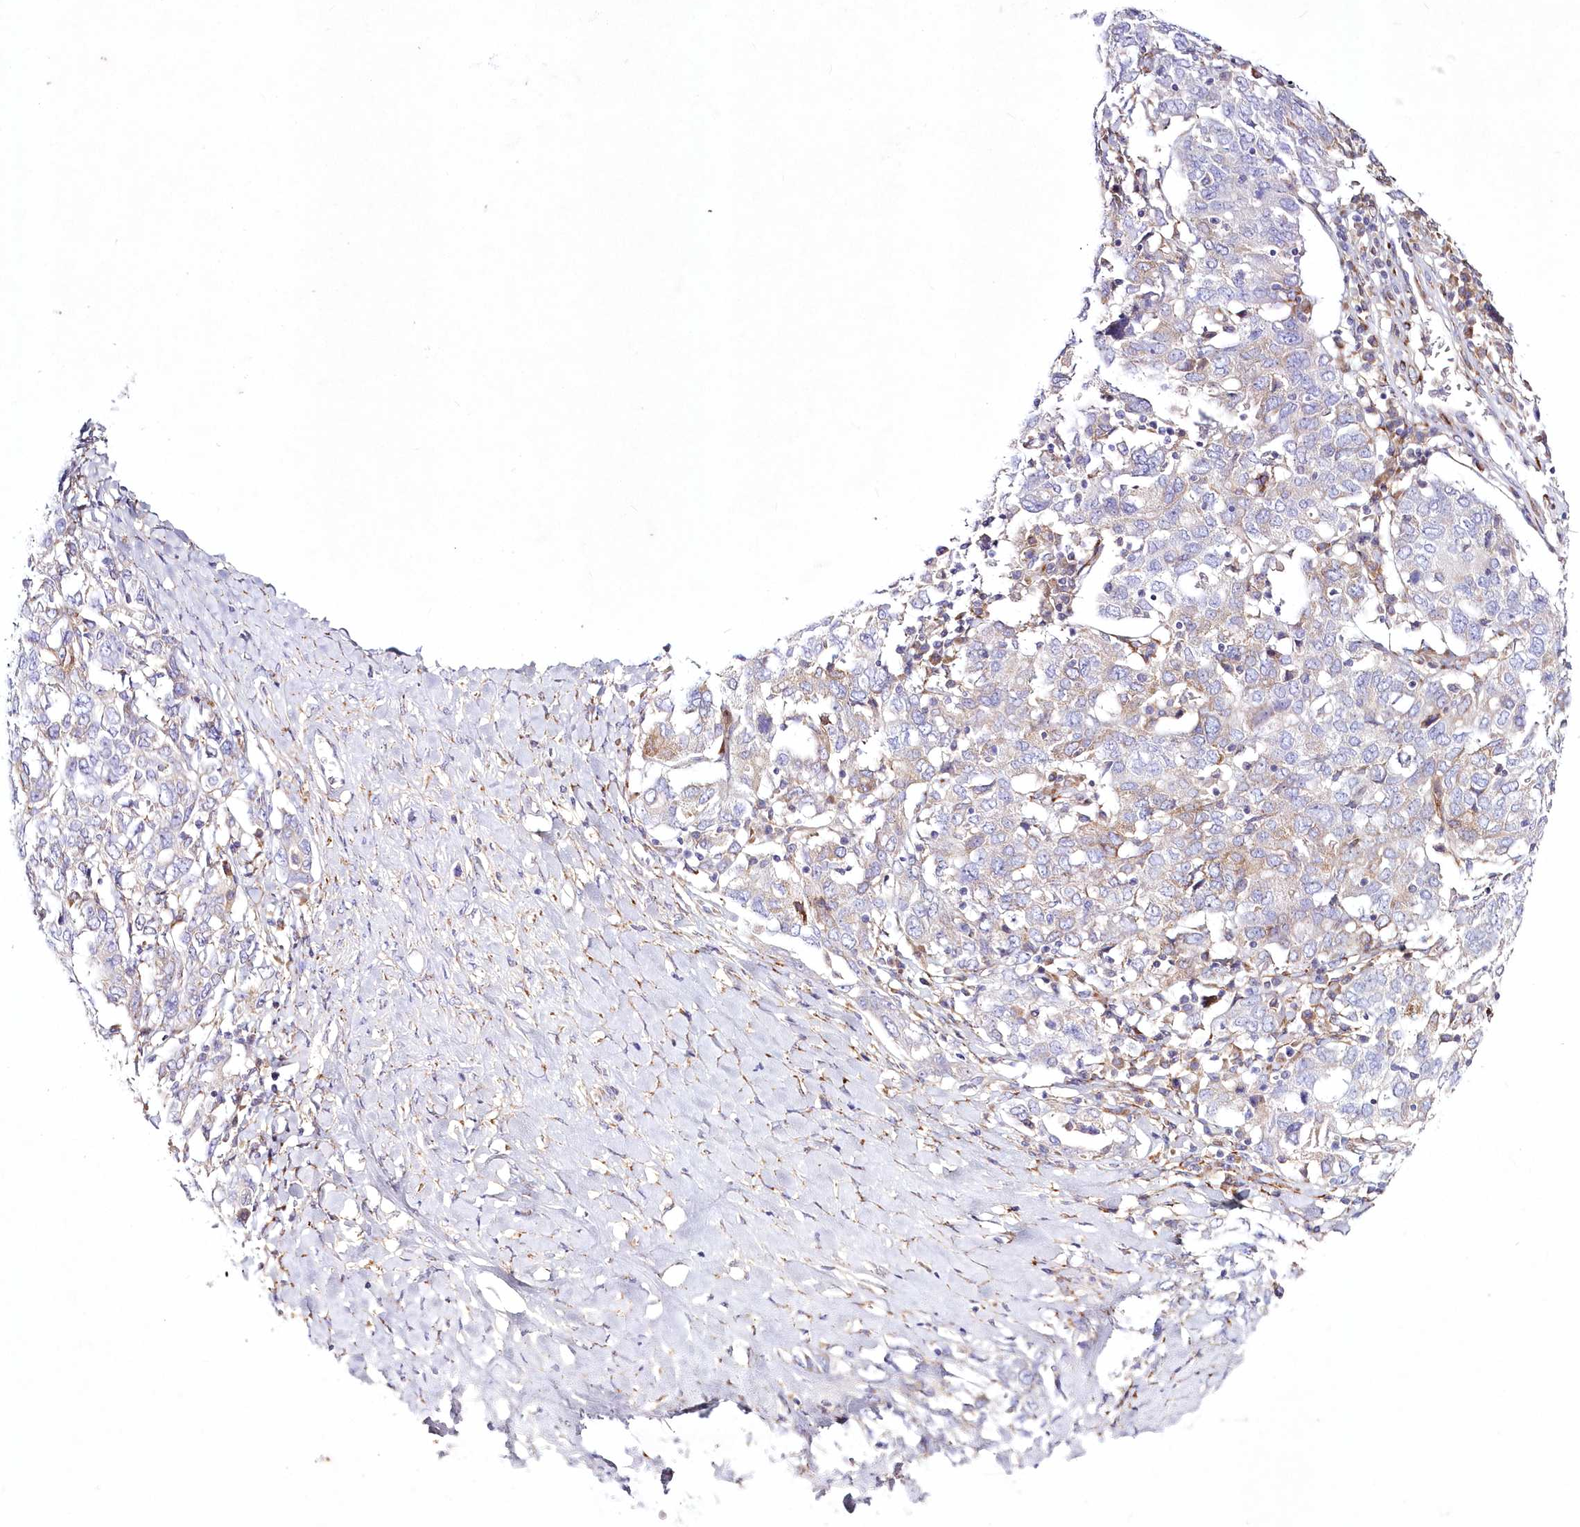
{"staining": {"intensity": "negative", "quantity": "none", "location": "none"}, "tissue": "ovarian cancer", "cell_type": "Tumor cells", "image_type": "cancer", "snomed": [{"axis": "morphology", "description": "Carcinoma, endometroid"}, {"axis": "topography", "description": "Ovary"}], "caption": "A high-resolution photomicrograph shows immunohistochemistry staining of ovarian cancer (endometroid carcinoma), which displays no significant positivity in tumor cells.", "gene": "ARFGEF3", "patient": {"sex": "female", "age": 62}}